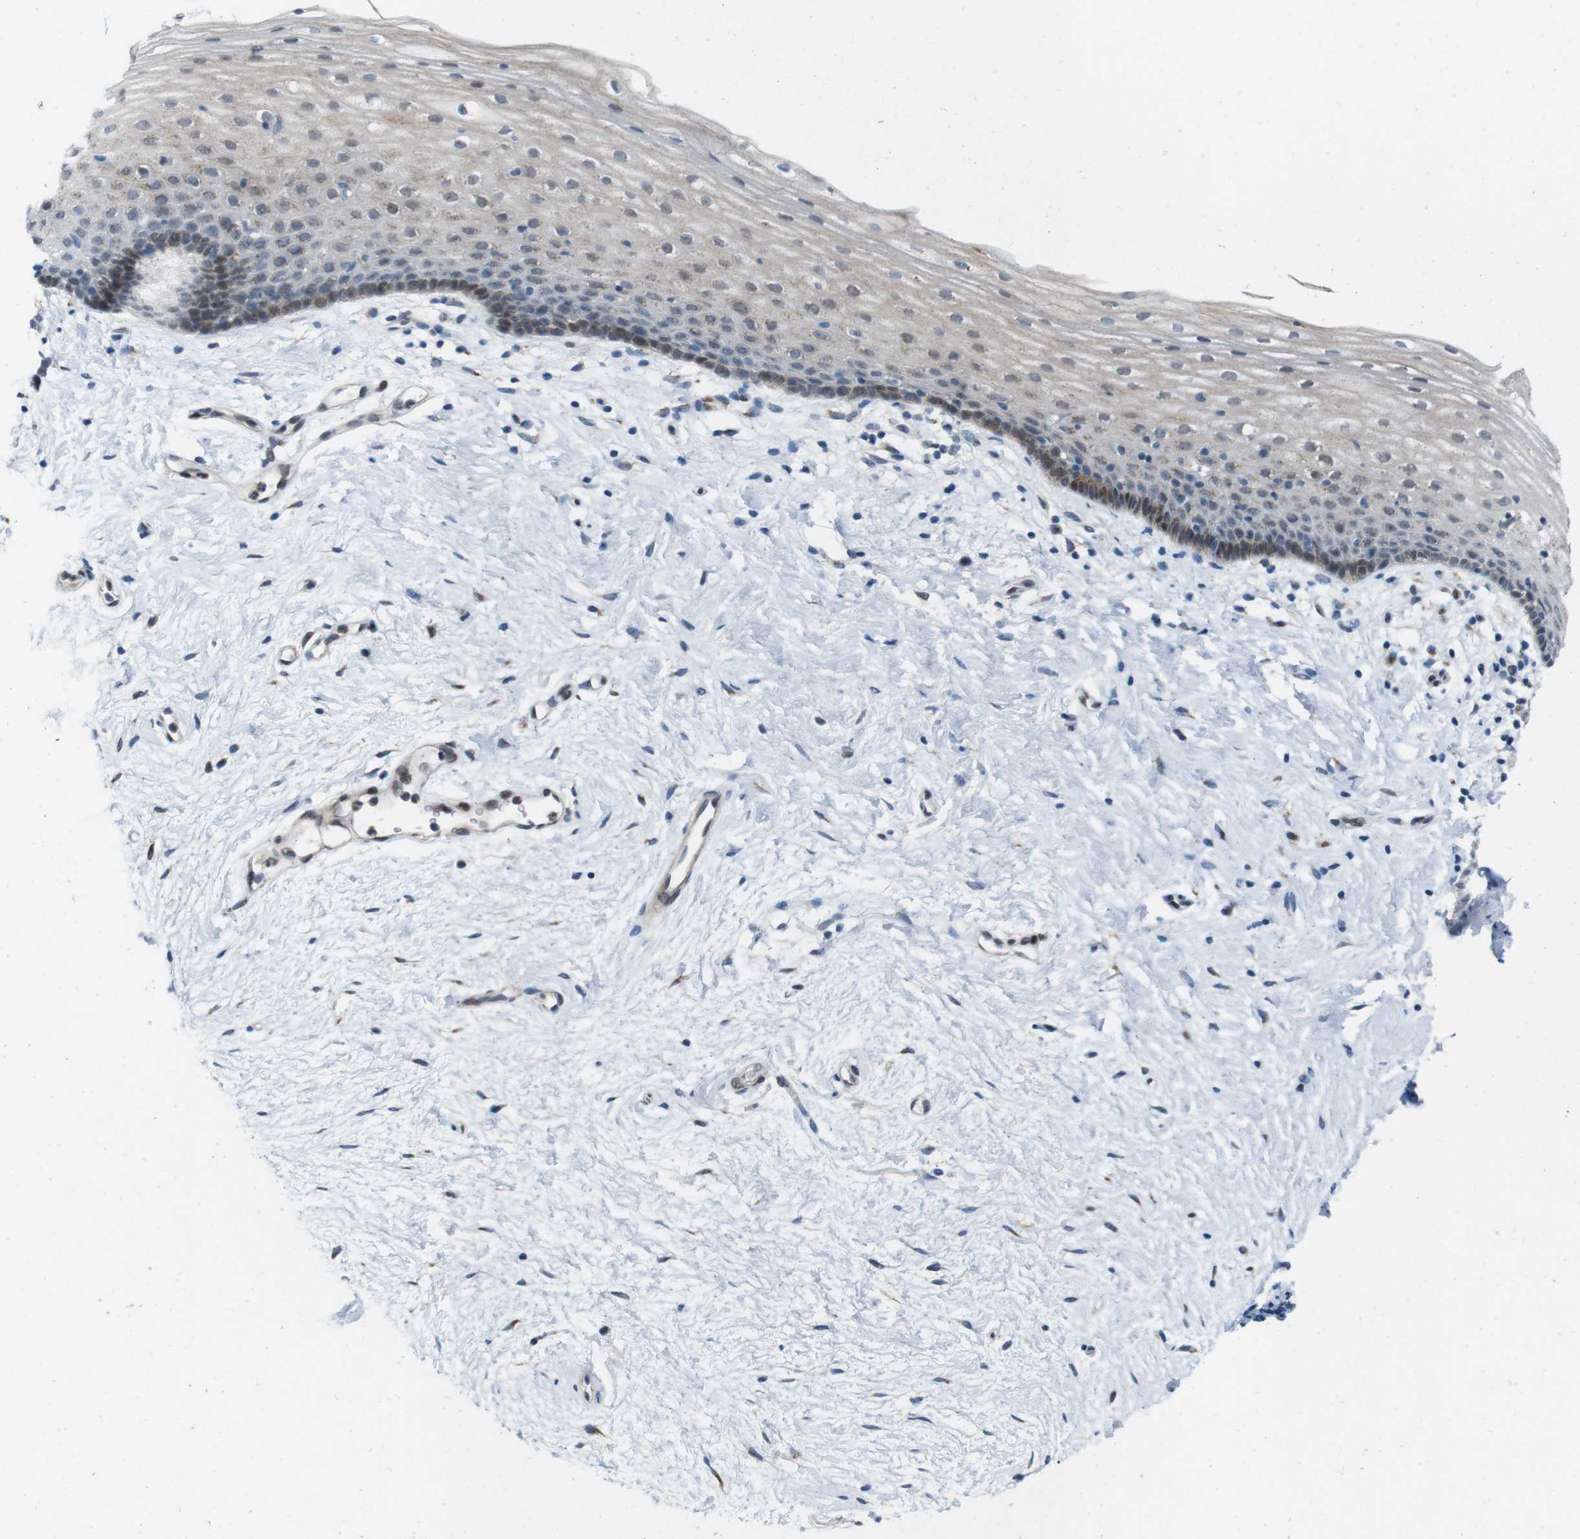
{"staining": {"intensity": "weak", "quantity": "<25%", "location": "nuclear"}, "tissue": "vagina", "cell_type": "Squamous epithelial cells", "image_type": "normal", "snomed": [{"axis": "morphology", "description": "Normal tissue, NOS"}, {"axis": "topography", "description": "Vagina"}], "caption": "A high-resolution micrograph shows immunohistochemistry staining of normal vagina, which demonstrates no significant expression in squamous epithelial cells. Brightfield microscopy of immunohistochemistry (IHC) stained with DAB (3,3'-diaminobenzidine) (brown) and hematoxylin (blue), captured at high magnification.", "gene": "SKI", "patient": {"sex": "female", "age": 44}}